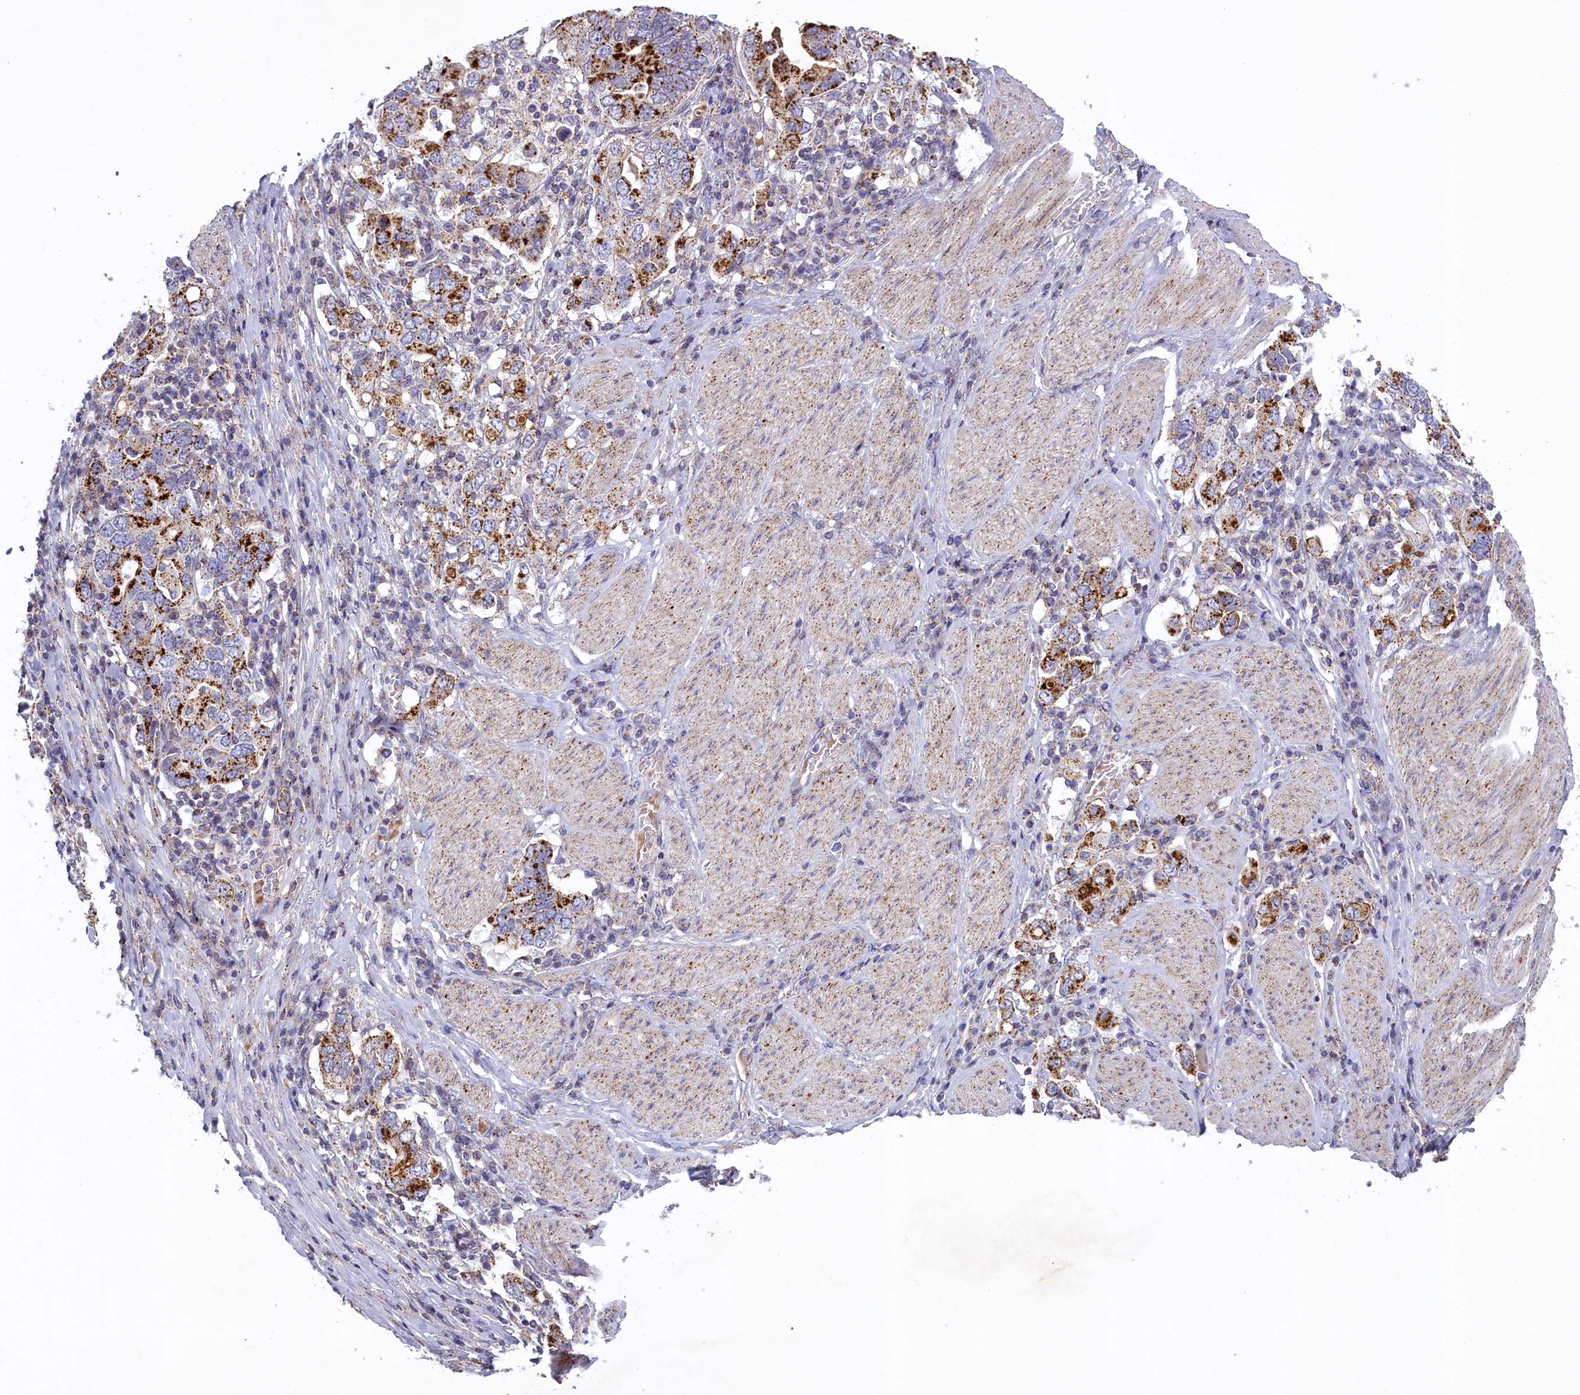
{"staining": {"intensity": "strong", "quantity": "25%-75%", "location": "cytoplasmic/membranous"}, "tissue": "stomach cancer", "cell_type": "Tumor cells", "image_type": "cancer", "snomed": [{"axis": "morphology", "description": "Adenocarcinoma, NOS"}, {"axis": "topography", "description": "Stomach, upper"}], "caption": "The histopathology image exhibits a brown stain indicating the presence of a protein in the cytoplasmic/membranous of tumor cells in stomach cancer (adenocarcinoma).", "gene": "HYKK", "patient": {"sex": "male", "age": 62}}